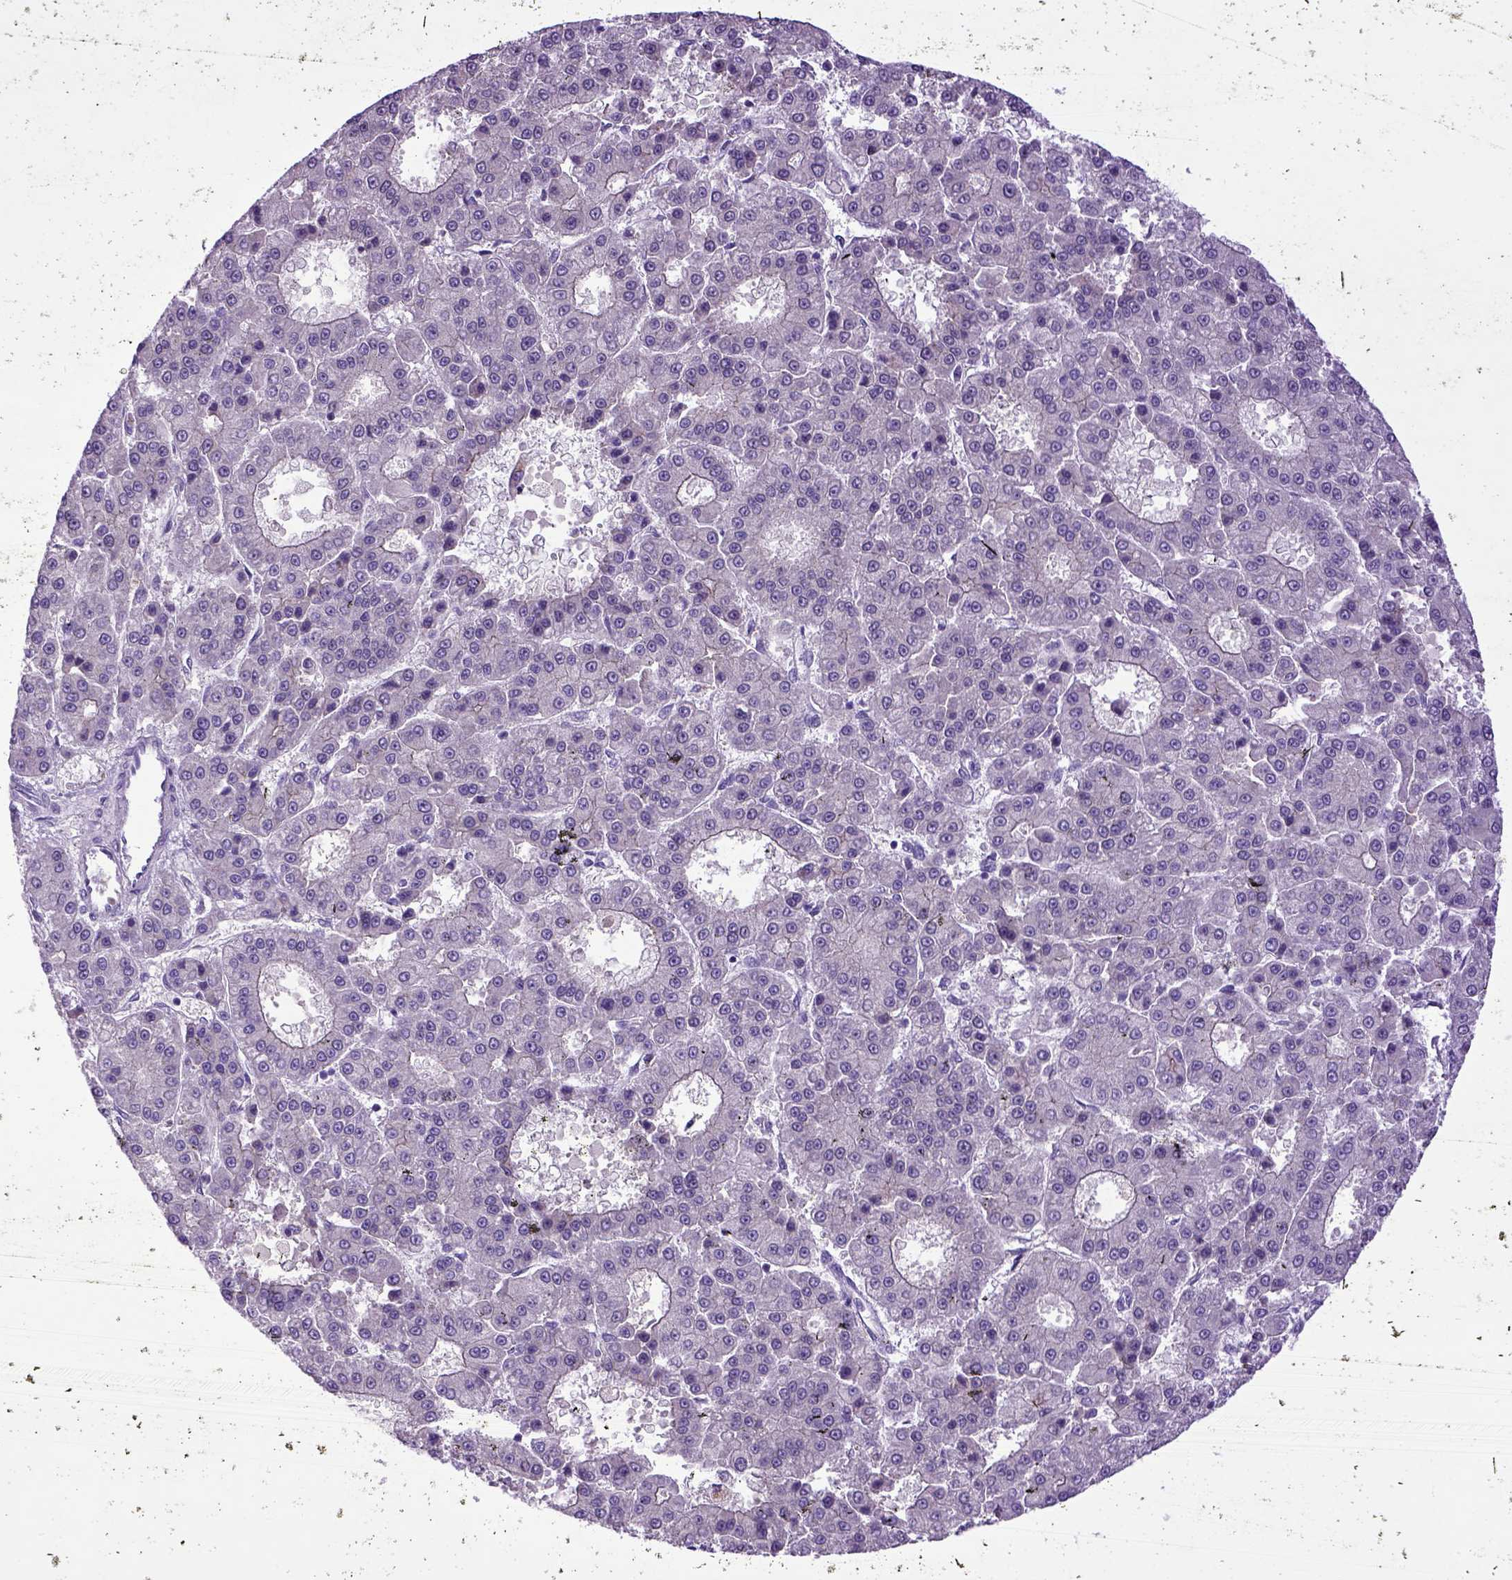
{"staining": {"intensity": "negative", "quantity": "none", "location": "none"}, "tissue": "liver cancer", "cell_type": "Tumor cells", "image_type": "cancer", "snomed": [{"axis": "morphology", "description": "Carcinoma, Hepatocellular, NOS"}, {"axis": "topography", "description": "Liver"}], "caption": "Immunohistochemical staining of human liver cancer (hepatocellular carcinoma) displays no significant positivity in tumor cells.", "gene": "CDH1", "patient": {"sex": "male", "age": 70}}